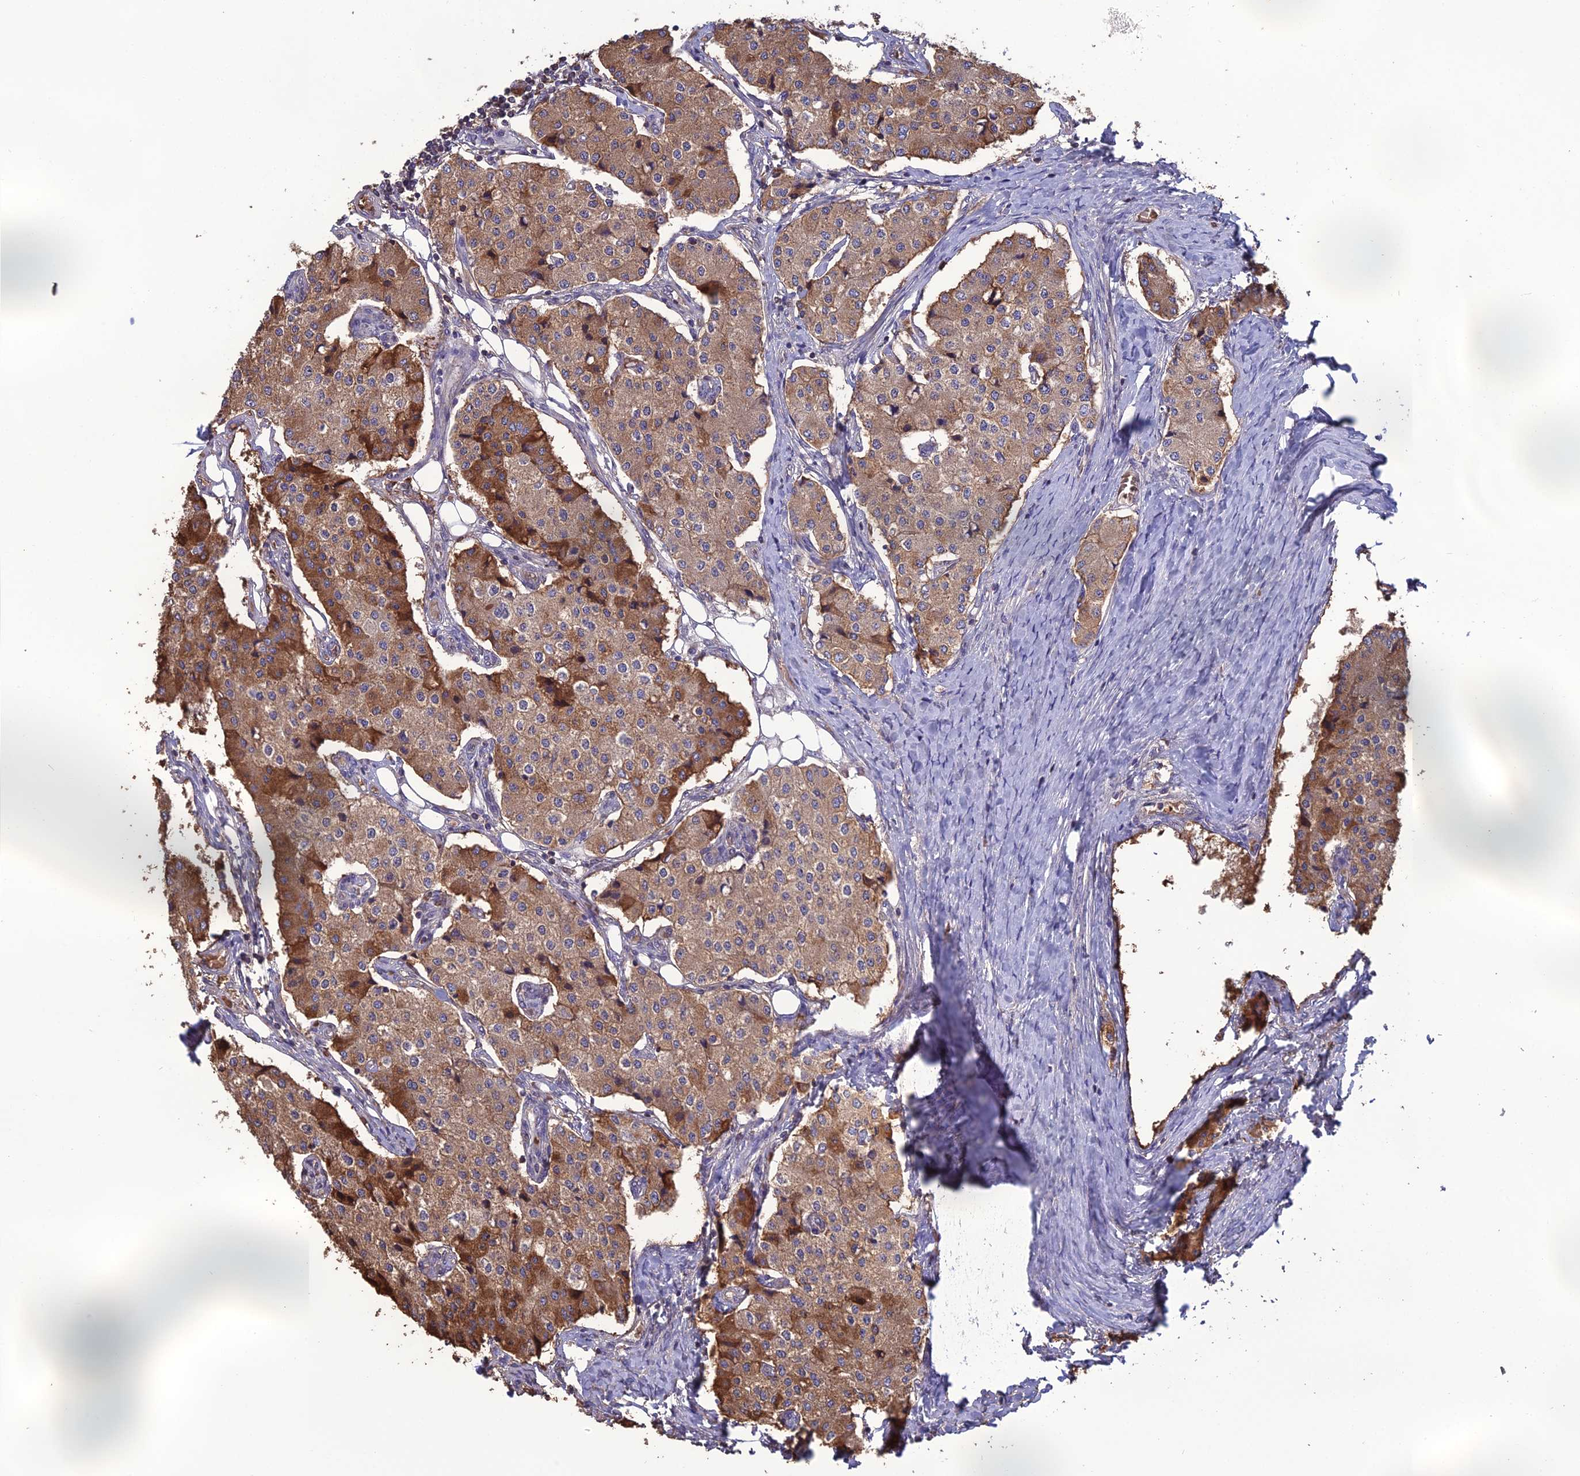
{"staining": {"intensity": "moderate", "quantity": ">75%", "location": "cytoplasmic/membranous"}, "tissue": "carcinoid", "cell_type": "Tumor cells", "image_type": "cancer", "snomed": [{"axis": "morphology", "description": "Carcinoid, malignant, NOS"}, {"axis": "topography", "description": "Colon"}], "caption": "Immunohistochemistry (IHC) (DAB (3,3'-diaminobenzidine)) staining of human carcinoid (malignant) demonstrates moderate cytoplasmic/membranous protein expression in about >75% of tumor cells.", "gene": "GALR2", "patient": {"sex": "female", "age": 52}}